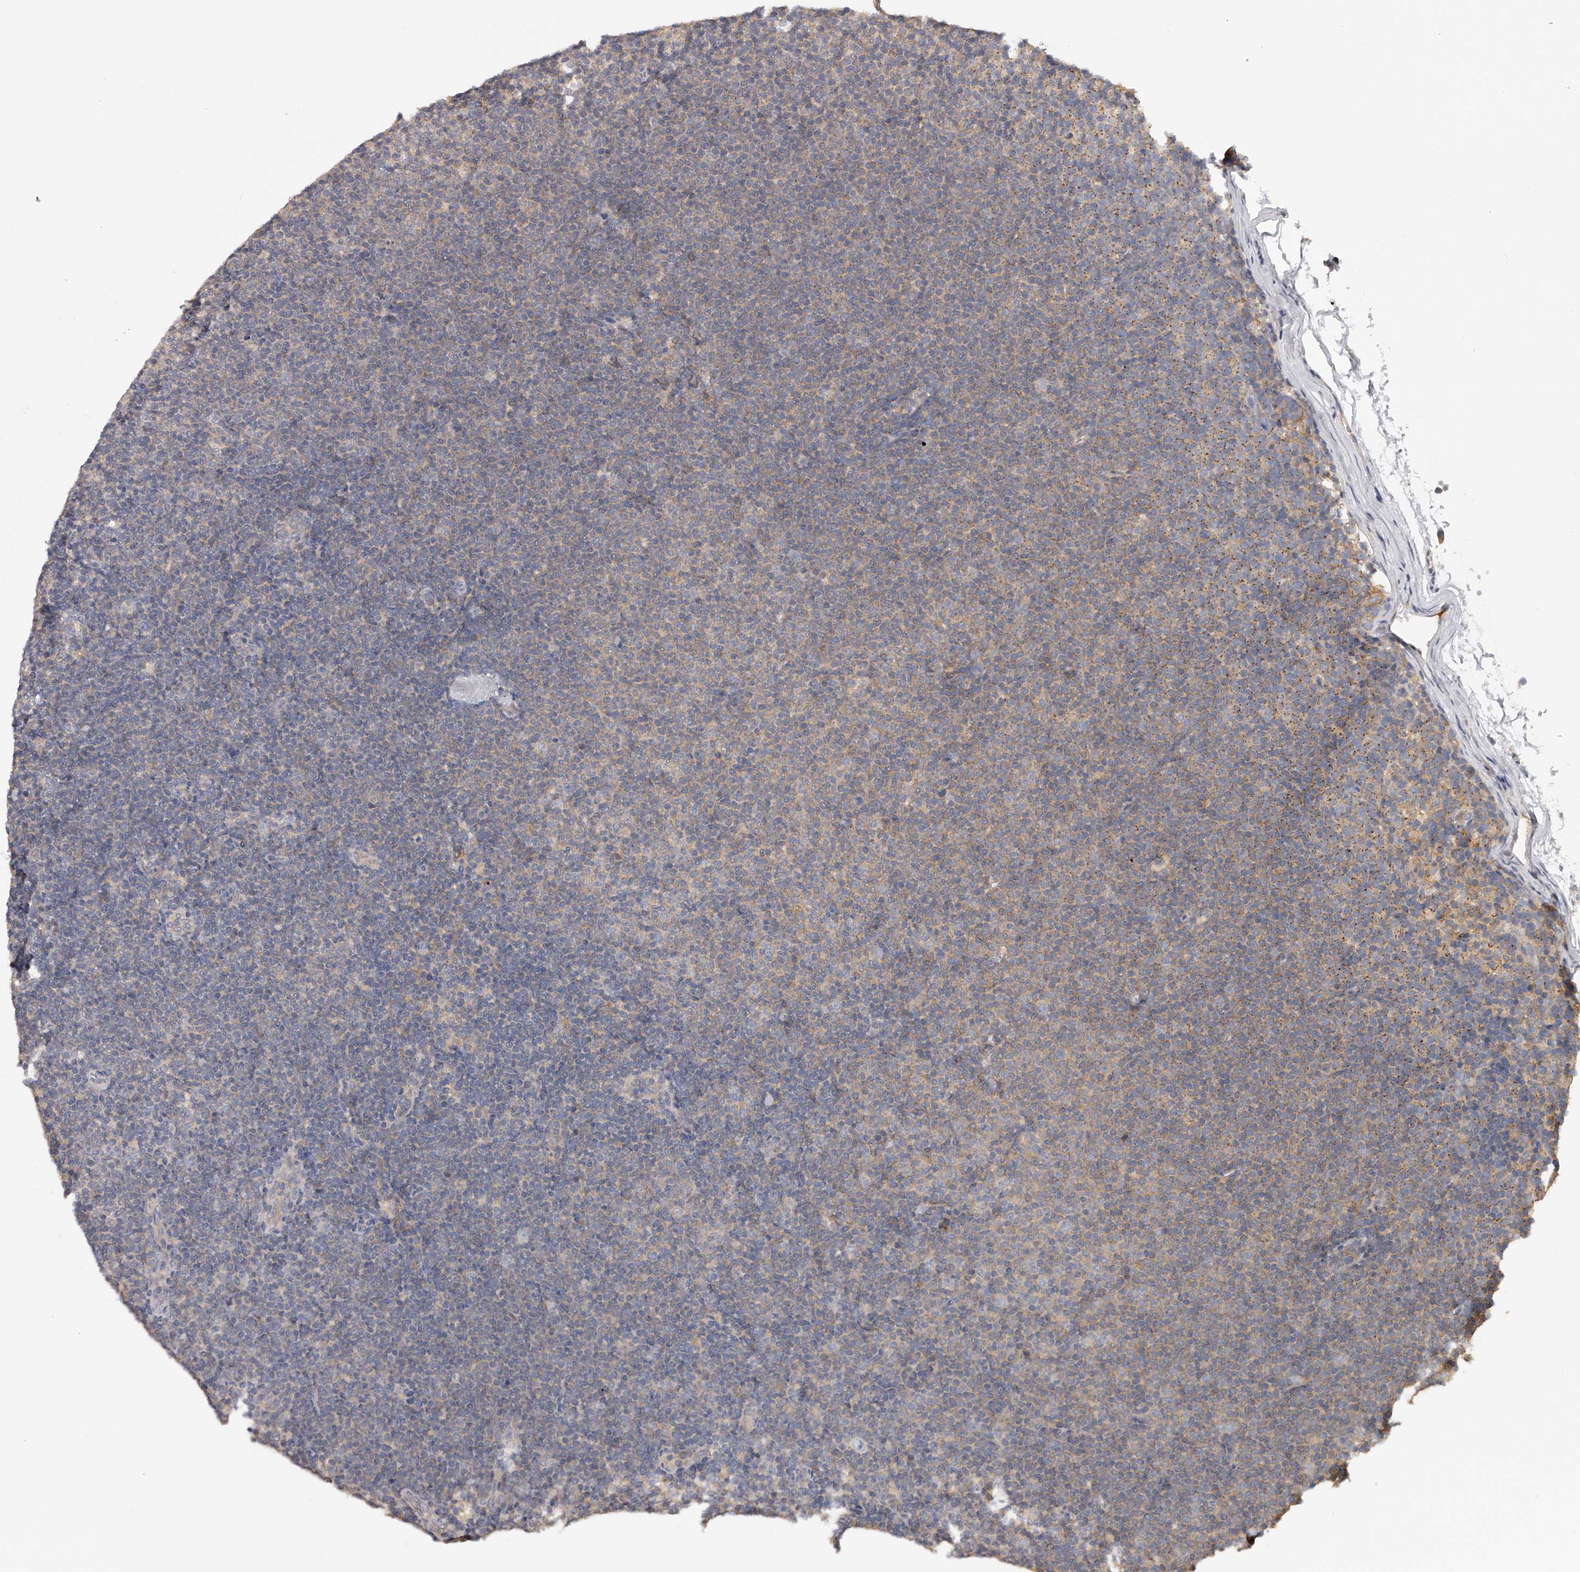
{"staining": {"intensity": "weak", "quantity": "<25%", "location": "cytoplasmic/membranous"}, "tissue": "lymphoma", "cell_type": "Tumor cells", "image_type": "cancer", "snomed": [{"axis": "morphology", "description": "Malignant lymphoma, non-Hodgkin's type, Low grade"}, {"axis": "topography", "description": "Lymph node"}], "caption": "High power microscopy photomicrograph of an immunohistochemistry image of low-grade malignant lymphoma, non-Hodgkin's type, revealing no significant expression in tumor cells.", "gene": "TNN", "patient": {"sex": "female", "age": 53}}